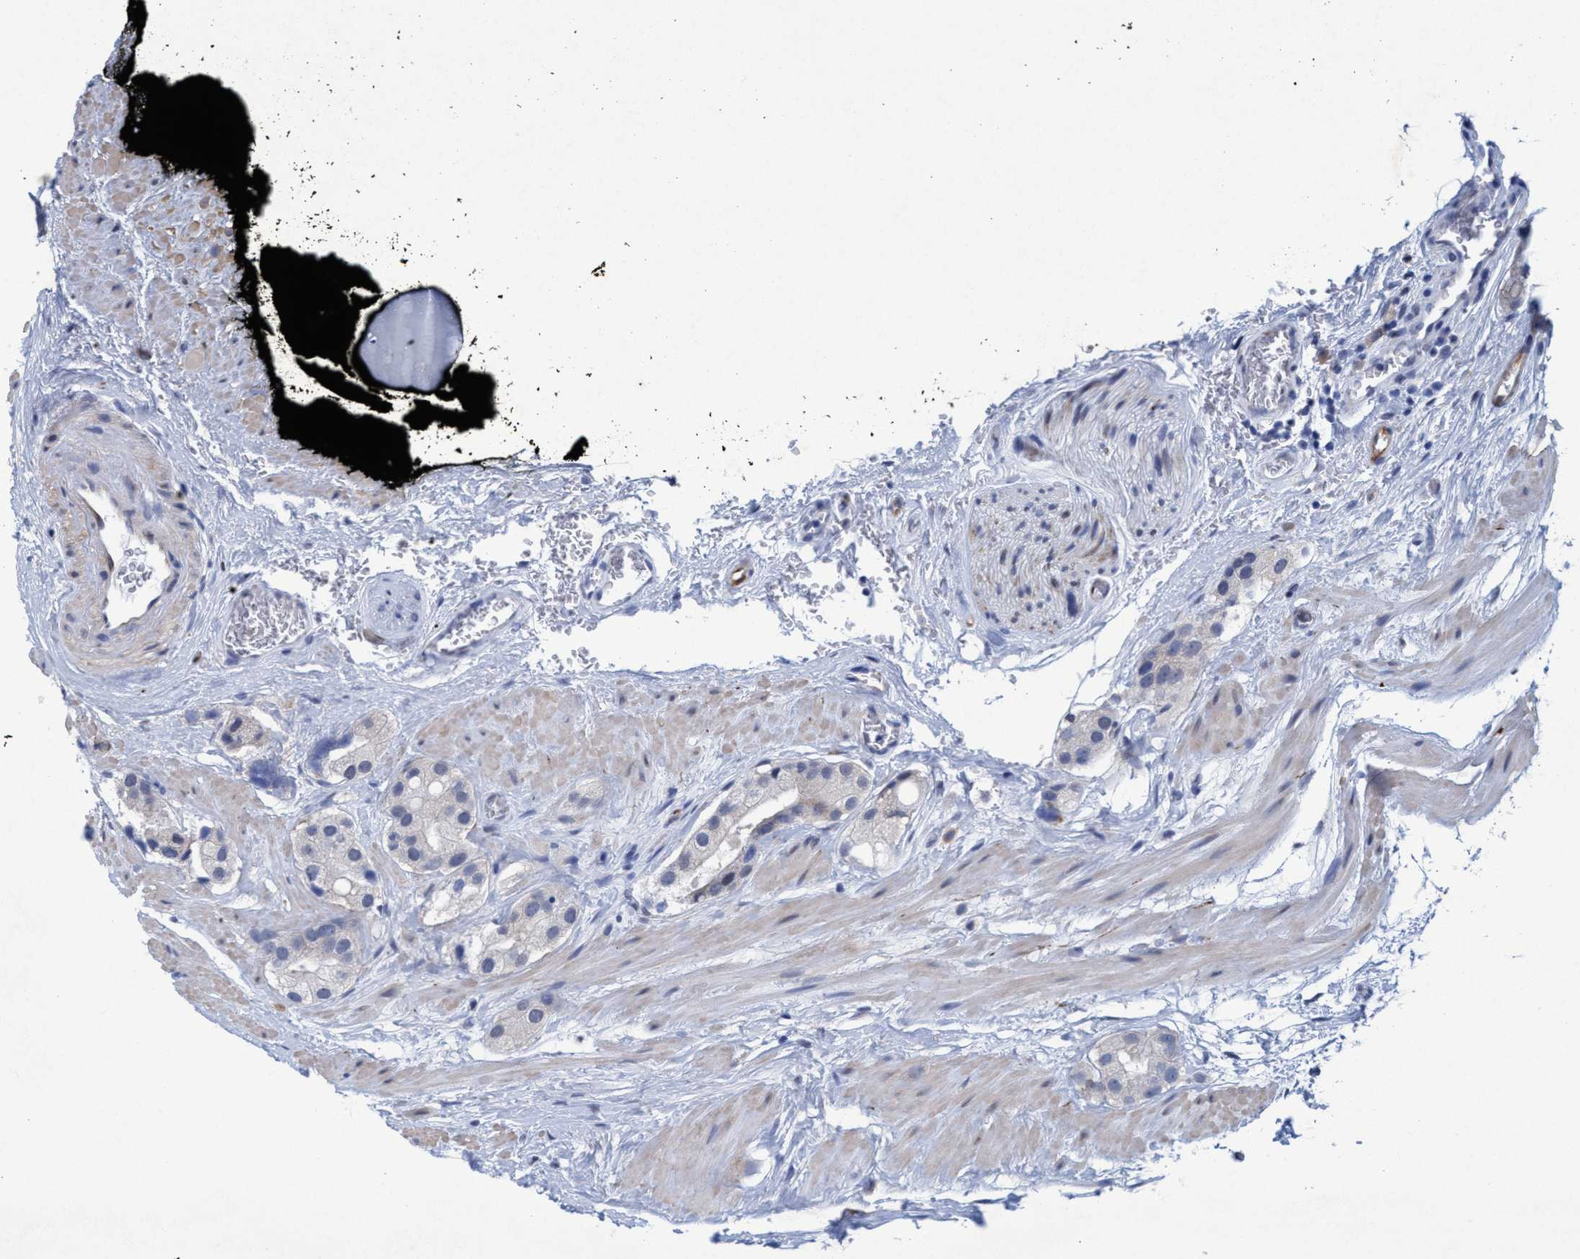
{"staining": {"intensity": "negative", "quantity": "none", "location": "none"}, "tissue": "prostate cancer", "cell_type": "Tumor cells", "image_type": "cancer", "snomed": [{"axis": "morphology", "description": "Adenocarcinoma, High grade"}, {"axis": "topography", "description": "Prostate"}], "caption": "IHC of adenocarcinoma (high-grade) (prostate) displays no expression in tumor cells.", "gene": "SLC43A2", "patient": {"sex": "male", "age": 63}}